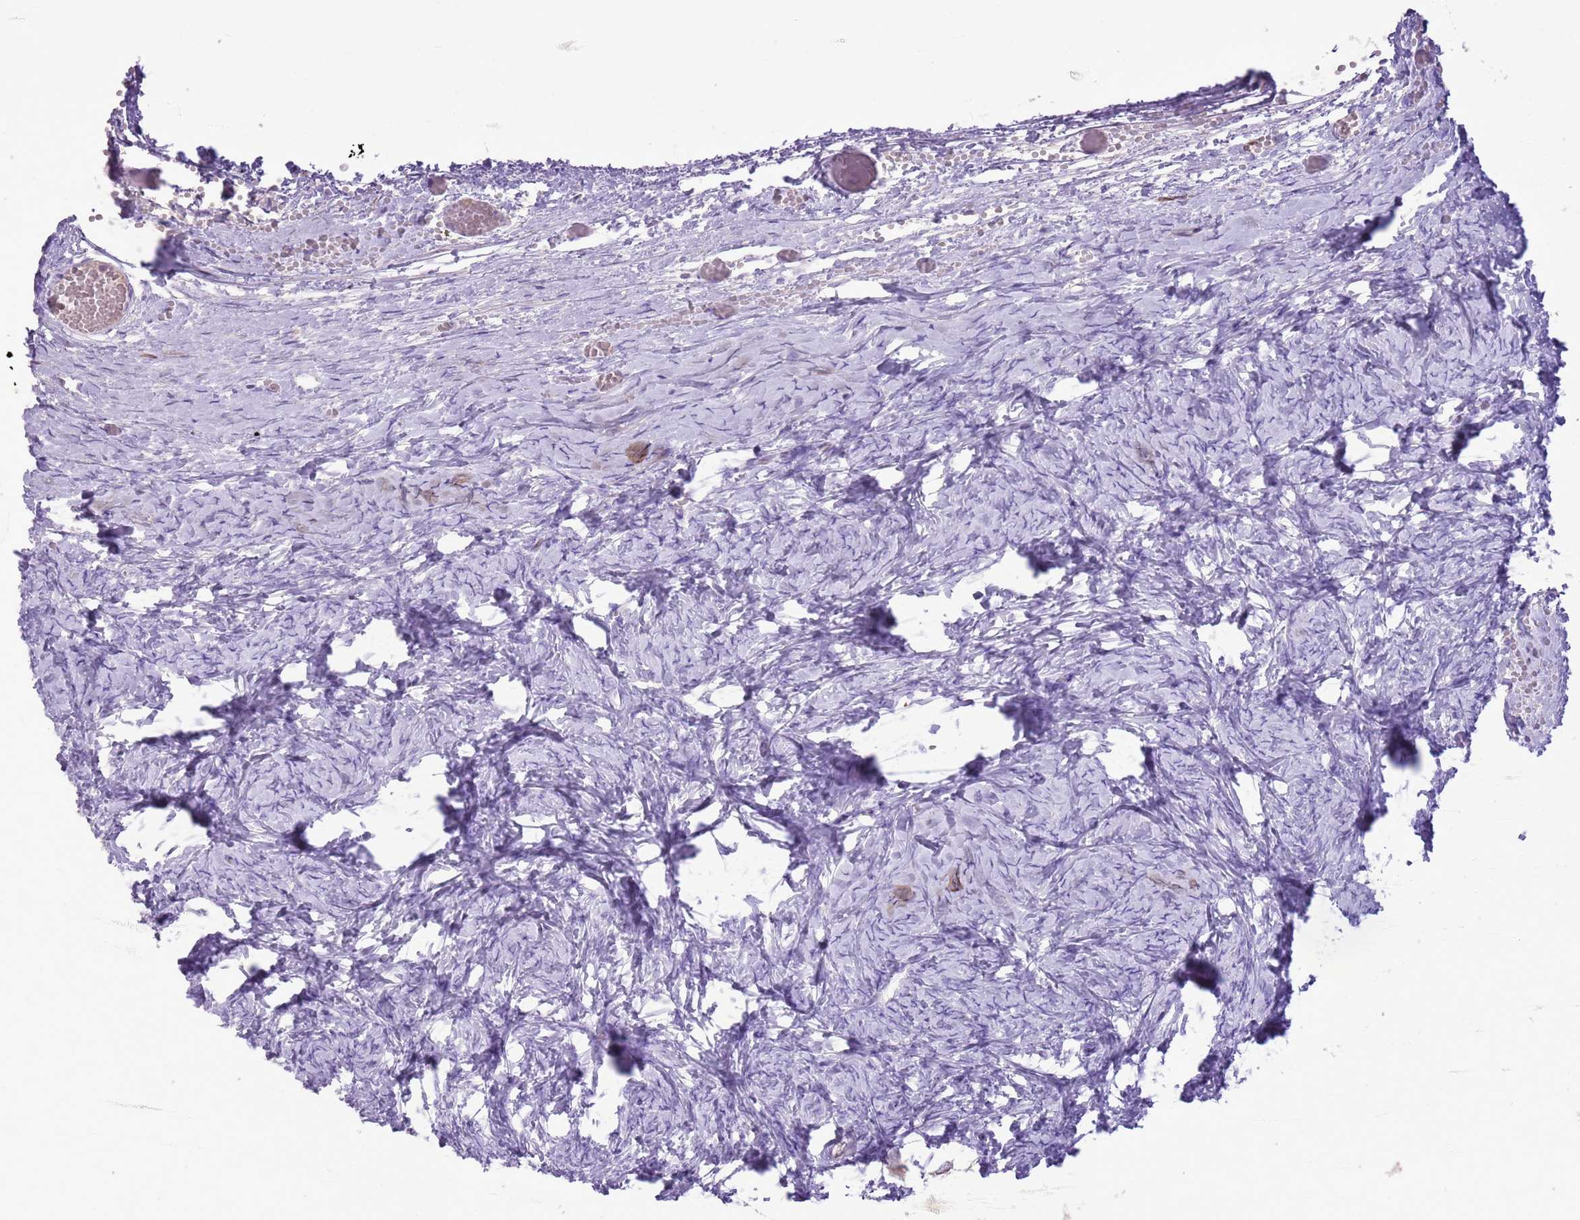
{"staining": {"intensity": "negative", "quantity": "none", "location": "none"}, "tissue": "ovary", "cell_type": "Ovarian stroma cells", "image_type": "normal", "snomed": [{"axis": "morphology", "description": "Normal tissue, NOS"}, {"axis": "topography", "description": "Ovary"}], "caption": "Ovarian stroma cells are negative for protein expression in benign human ovary. The staining was performed using DAB (3,3'-diaminobenzidine) to visualize the protein expression in brown, while the nuclei were stained in blue with hematoxylin (Magnification: 20x).", "gene": "GMNN", "patient": {"sex": "female", "age": 27}}